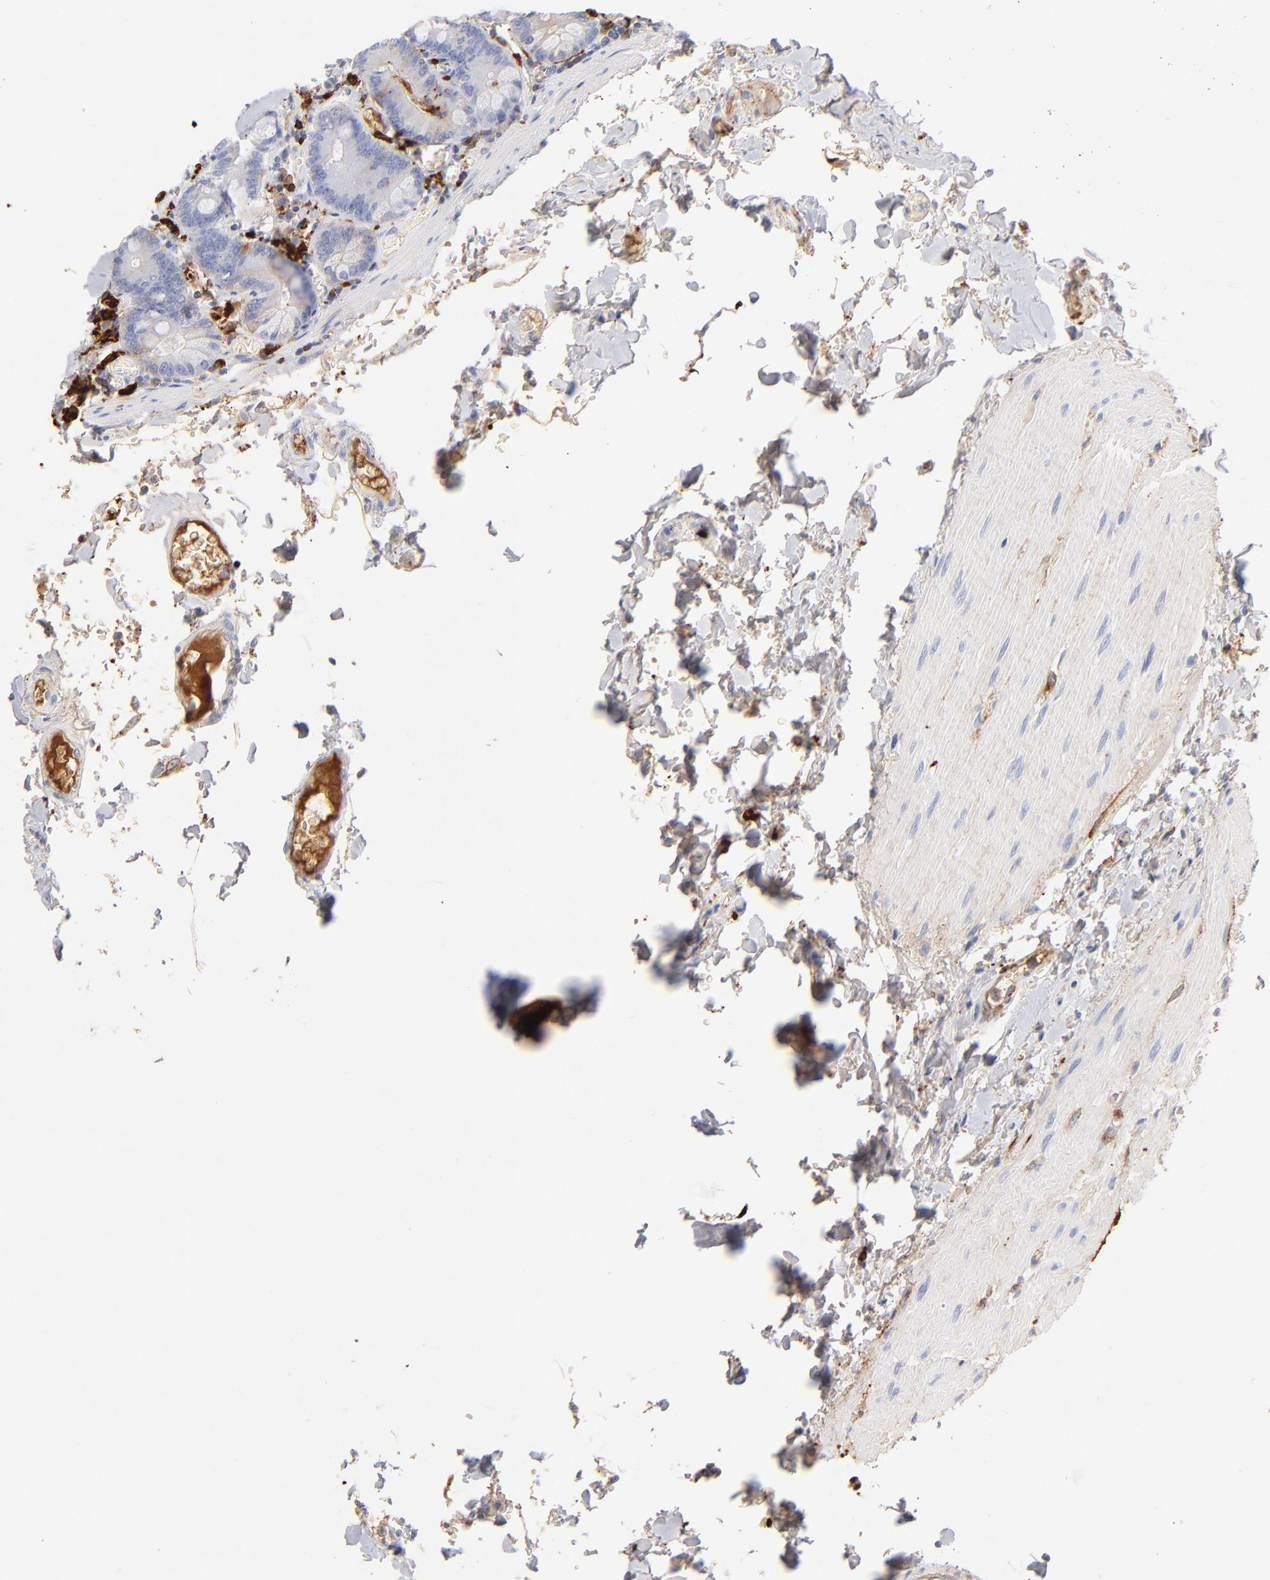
{"staining": {"intensity": "negative", "quantity": "none", "location": "none"}, "tissue": "small intestine", "cell_type": "Glandular cells", "image_type": "normal", "snomed": [{"axis": "morphology", "description": "Normal tissue, NOS"}, {"axis": "topography", "description": "Small intestine"}], "caption": "Immunohistochemical staining of benign human small intestine exhibits no significant positivity in glandular cells.", "gene": "APOH", "patient": {"sex": "male", "age": 71}}